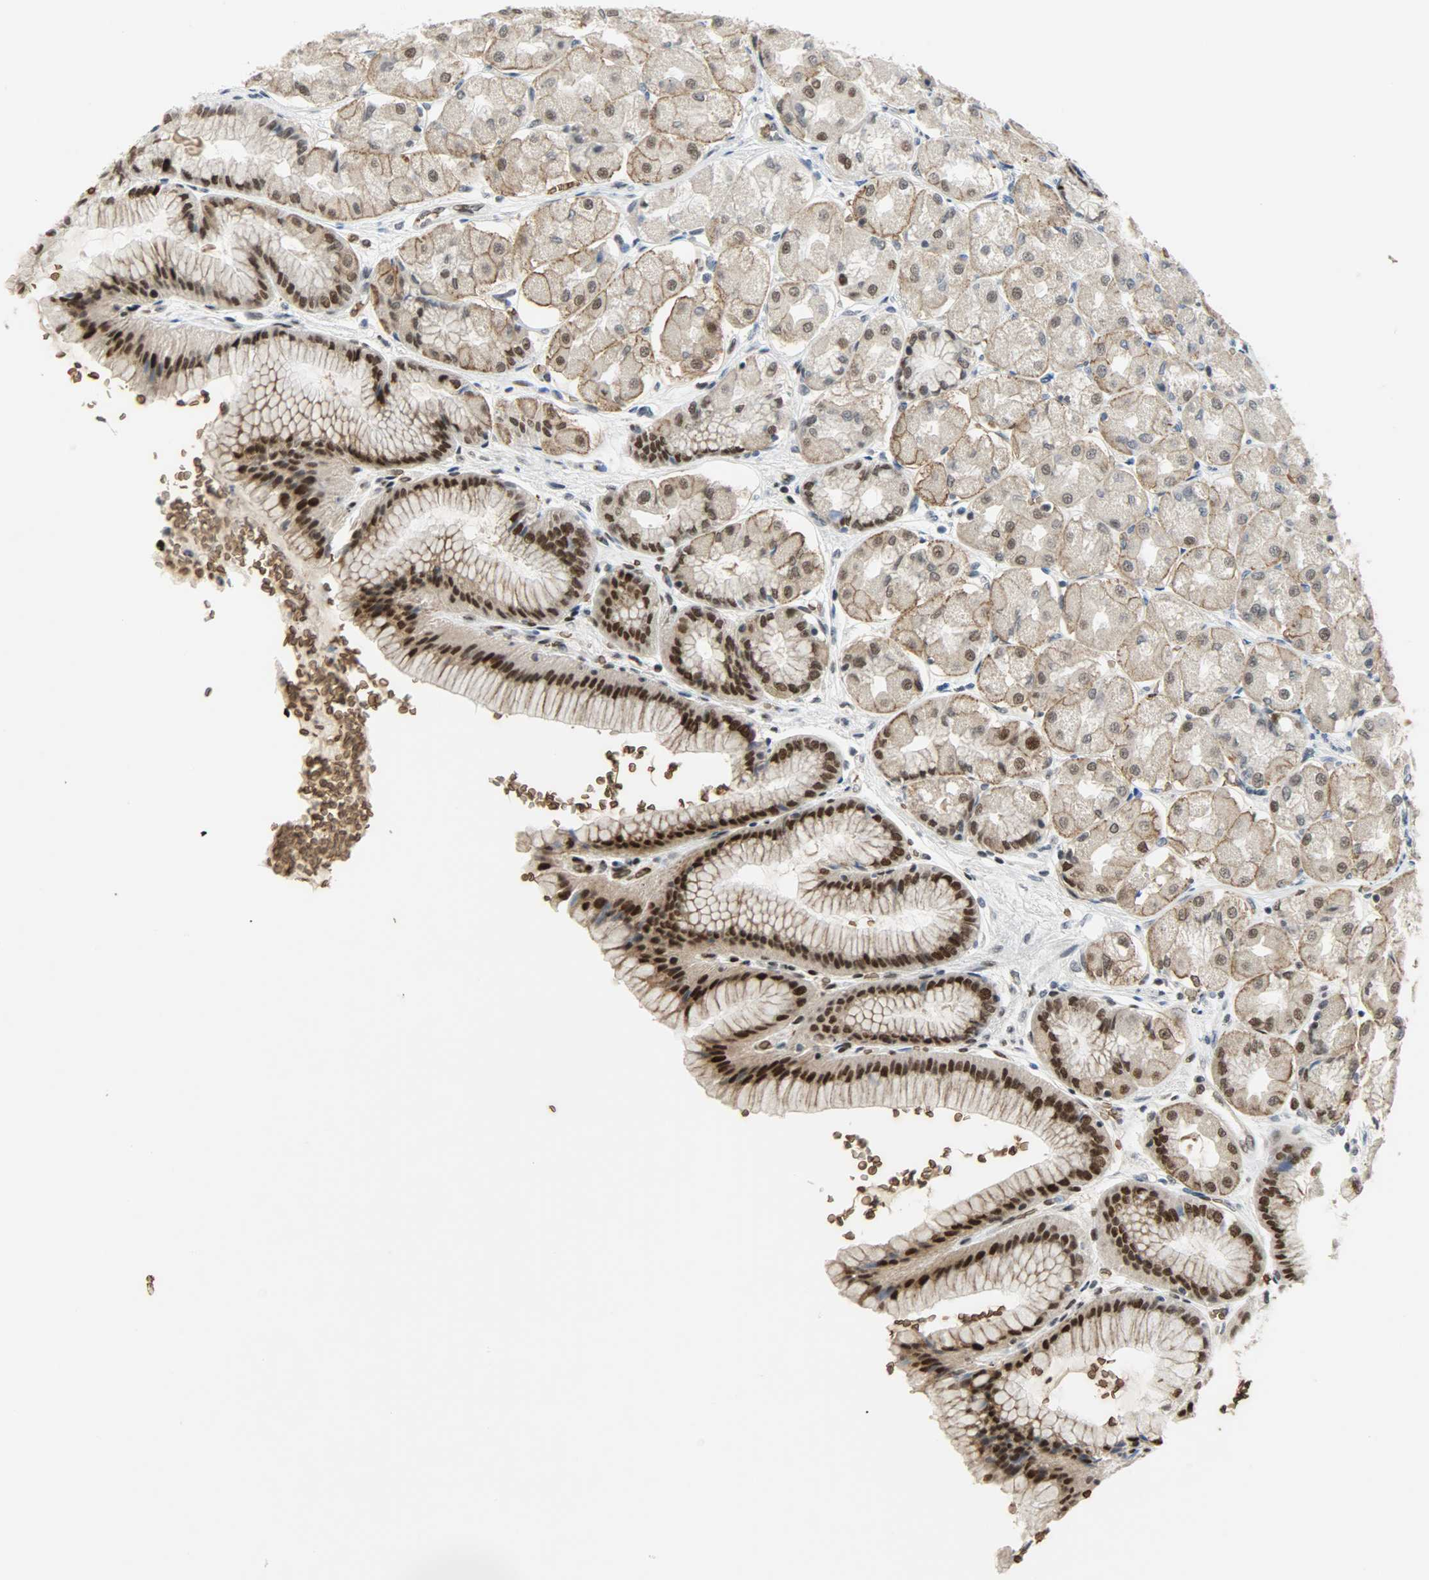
{"staining": {"intensity": "strong", "quantity": ">75%", "location": "cytoplasmic/membranous,nuclear"}, "tissue": "stomach", "cell_type": "Glandular cells", "image_type": "normal", "snomed": [{"axis": "morphology", "description": "Normal tissue, NOS"}, {"axis": "morphology", "description": "Adenocarcinoma, NOS"}, {"axis": "topography", "description": "Stomach"}, {"axis": "topography", "description": "Stomach, lower"}], "caption": "Protein expression analysis of normal stomach exhibits strong cytoplasmic/membranous,nuclear positivity in approximately >75% of glandular cells.", "gene": "SNAI1", "patient": {"sex": "female", "age": 65}}